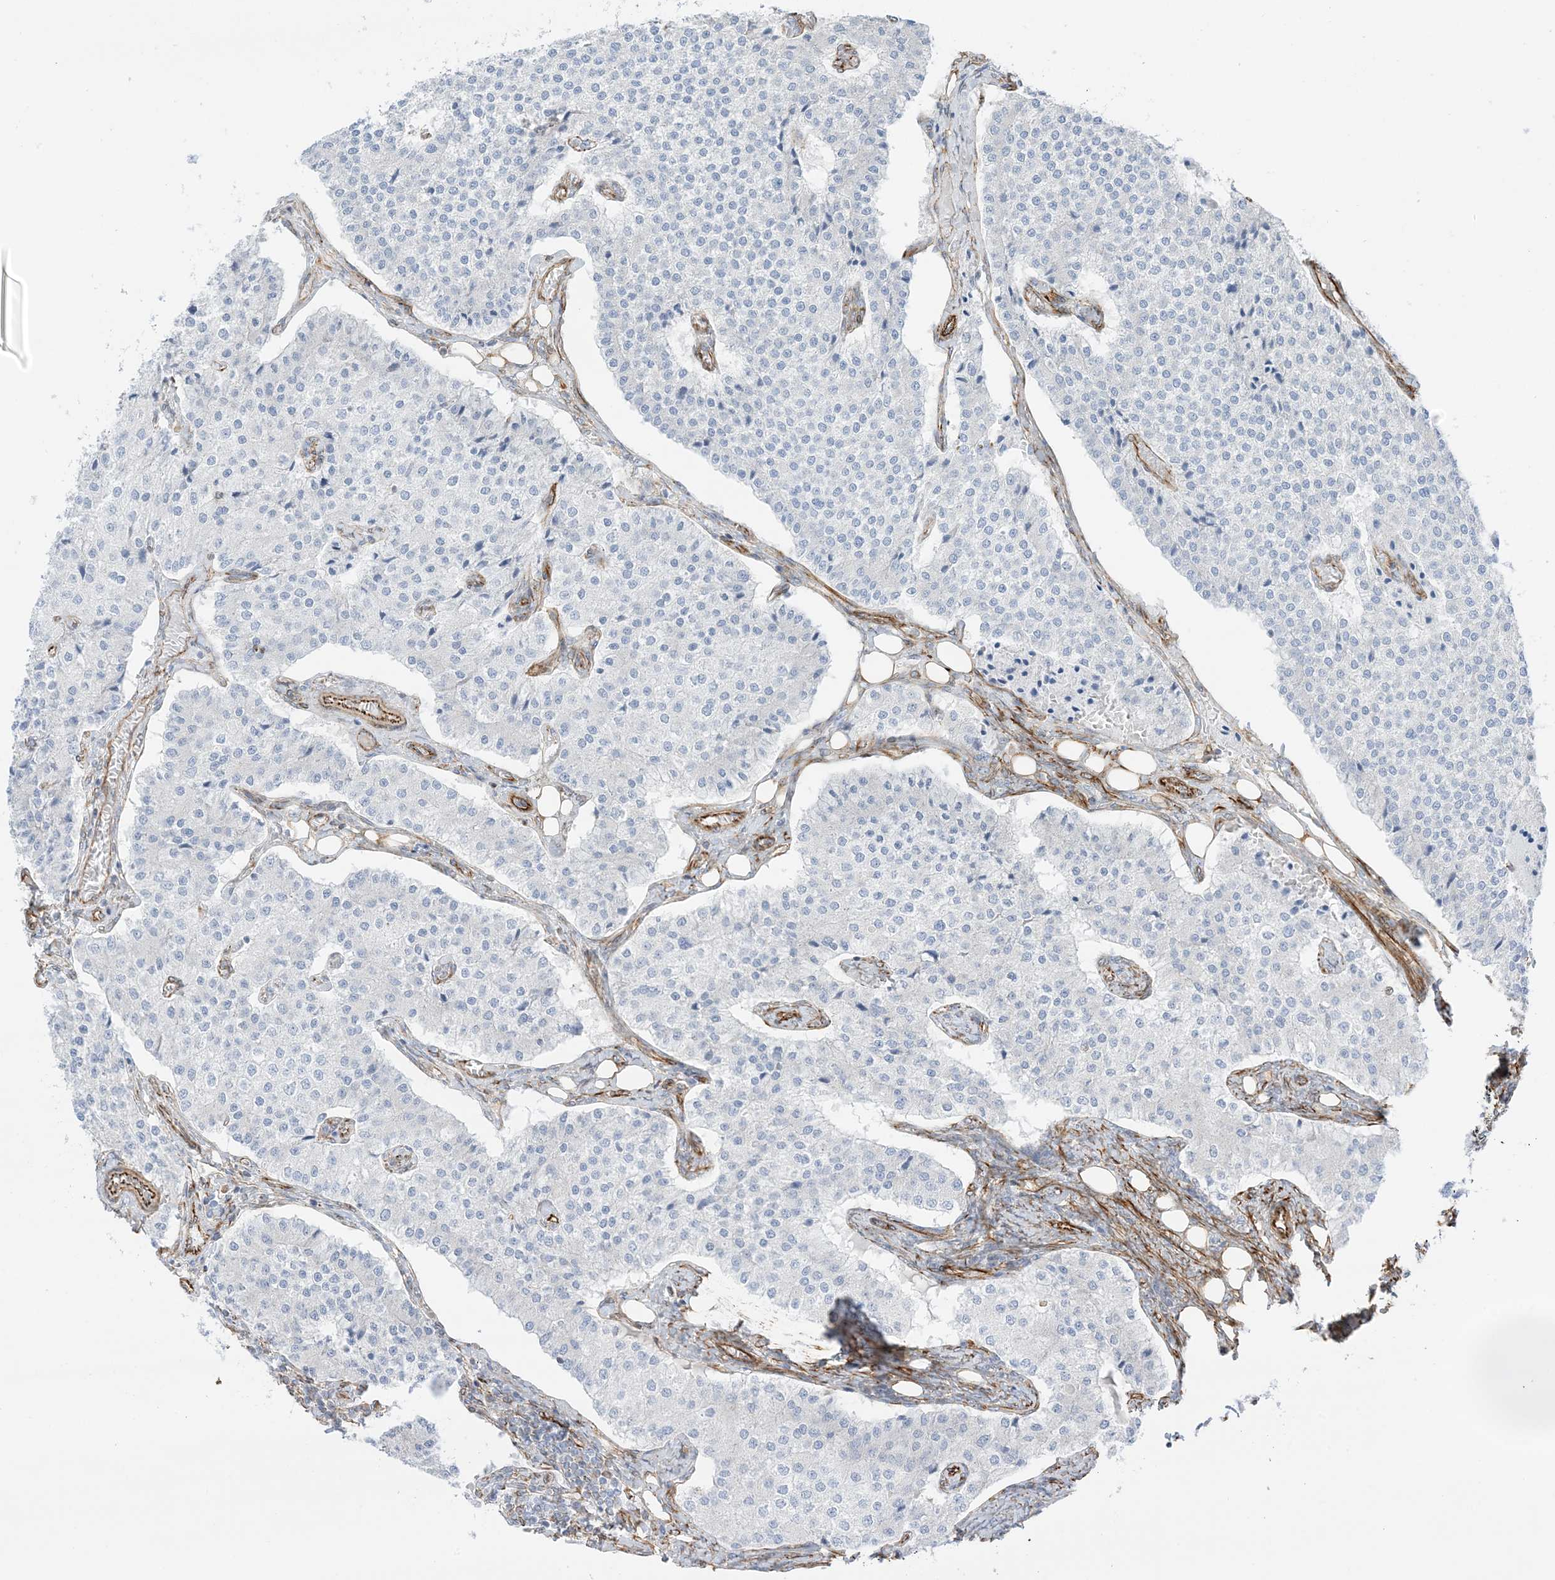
{"staining": {"intensity": "negative", "quantity": "none", "location": "none"}, "tissue": "carcinoid", "cell_type": "Tumor cells", "image_type": "cancer", "snomed": [{"axis": "morphology", "description": "Carcinoid, malignant, NOS"}, {"axis": "topography", "description": "Colon"}], "caption": "High power microscopy image of an immunohistochemistry histopathology image of carcinoid (malignant), revealing no significant positivity in tumor cells.", "gene": "PID1", "patient": {"sex": "female", "age": 52}}